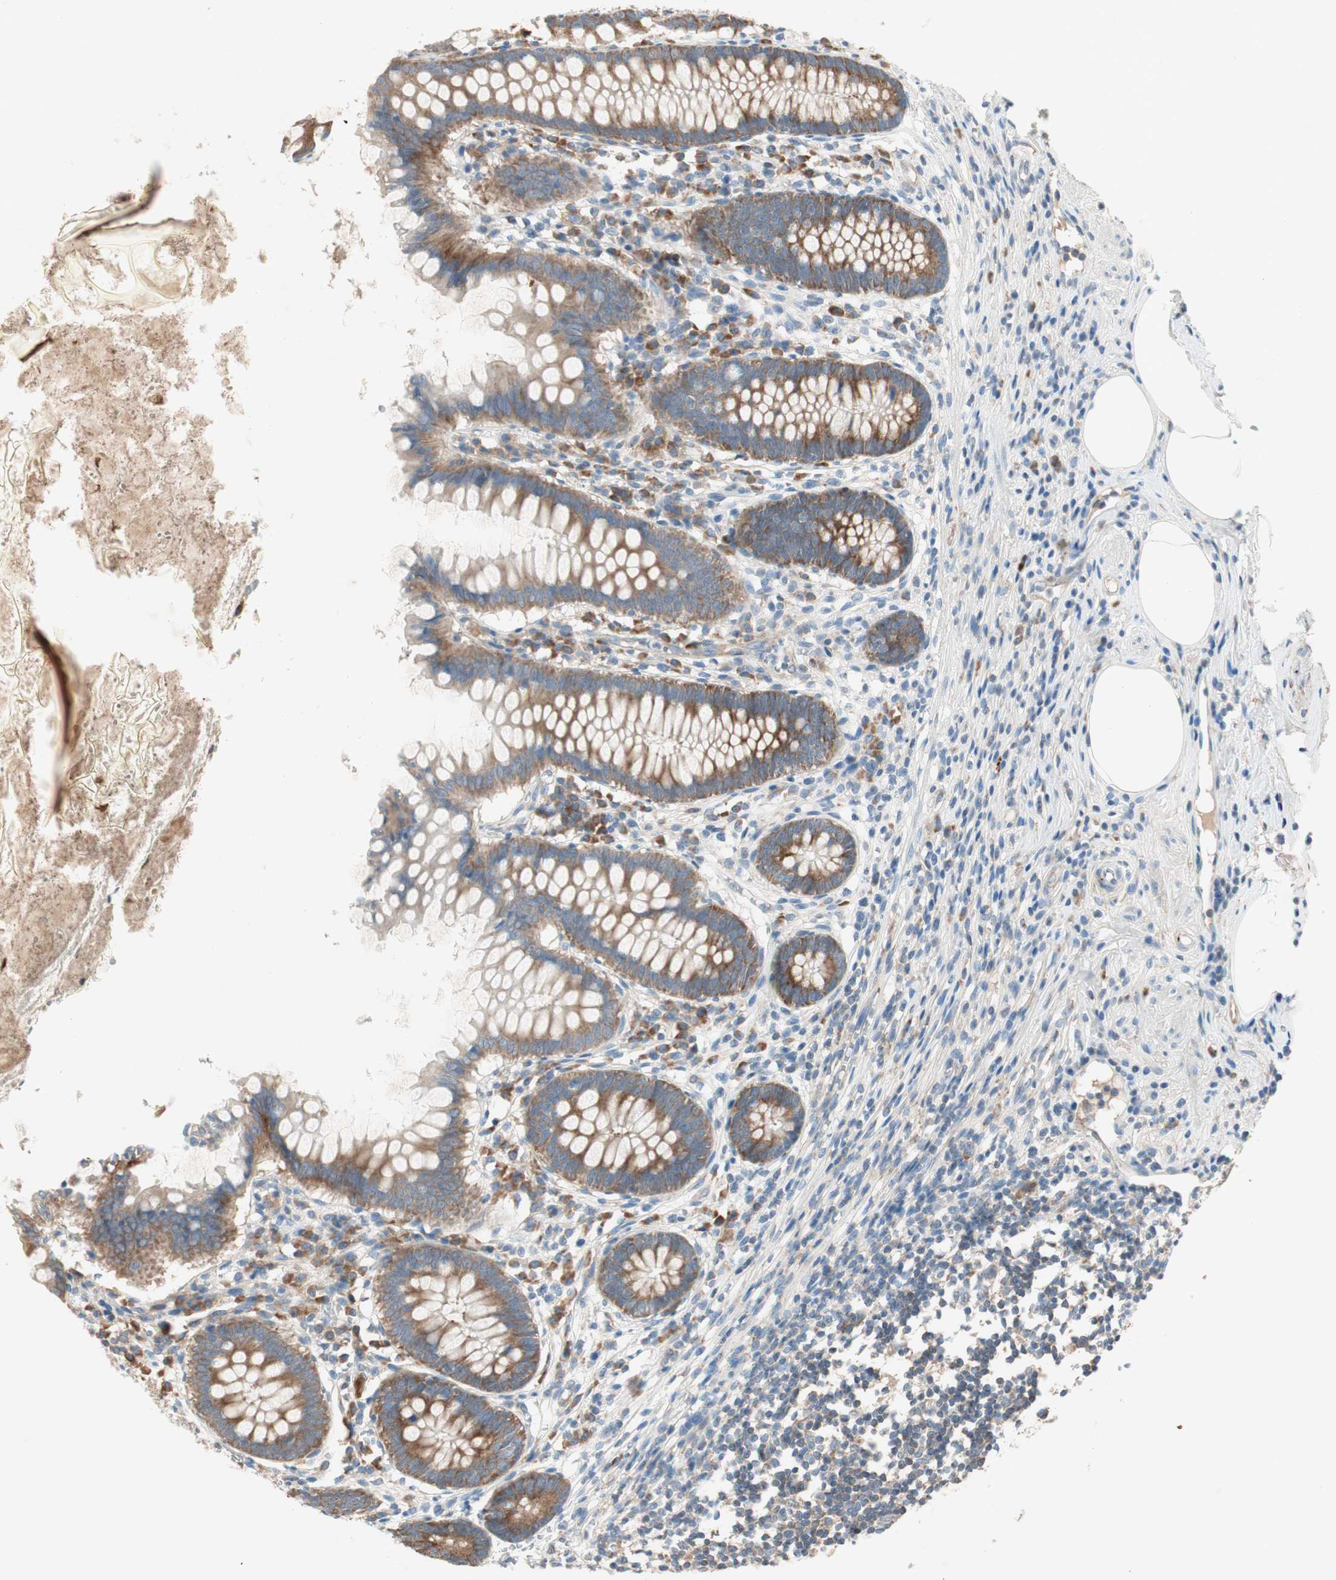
{"staining": {"intensity": "strong", "quantity": ">75%", "location": "cytoplasmic/membranous"}, "tissue": "appendix", "cell_type": "Glandular cells", "image_type": "normal", "snomed": [{"axis": "morphology", "description": "Normal tissue, NOS"}, {"axis": "topography", "description": "Appendix"}], "caption": "Glandular cells reveal strong cytoplasmic/membranous positivity in about >75% of cells in normal appendix.", "gene": "RPL23", "patient": {"sex": "female", "age": 50}}